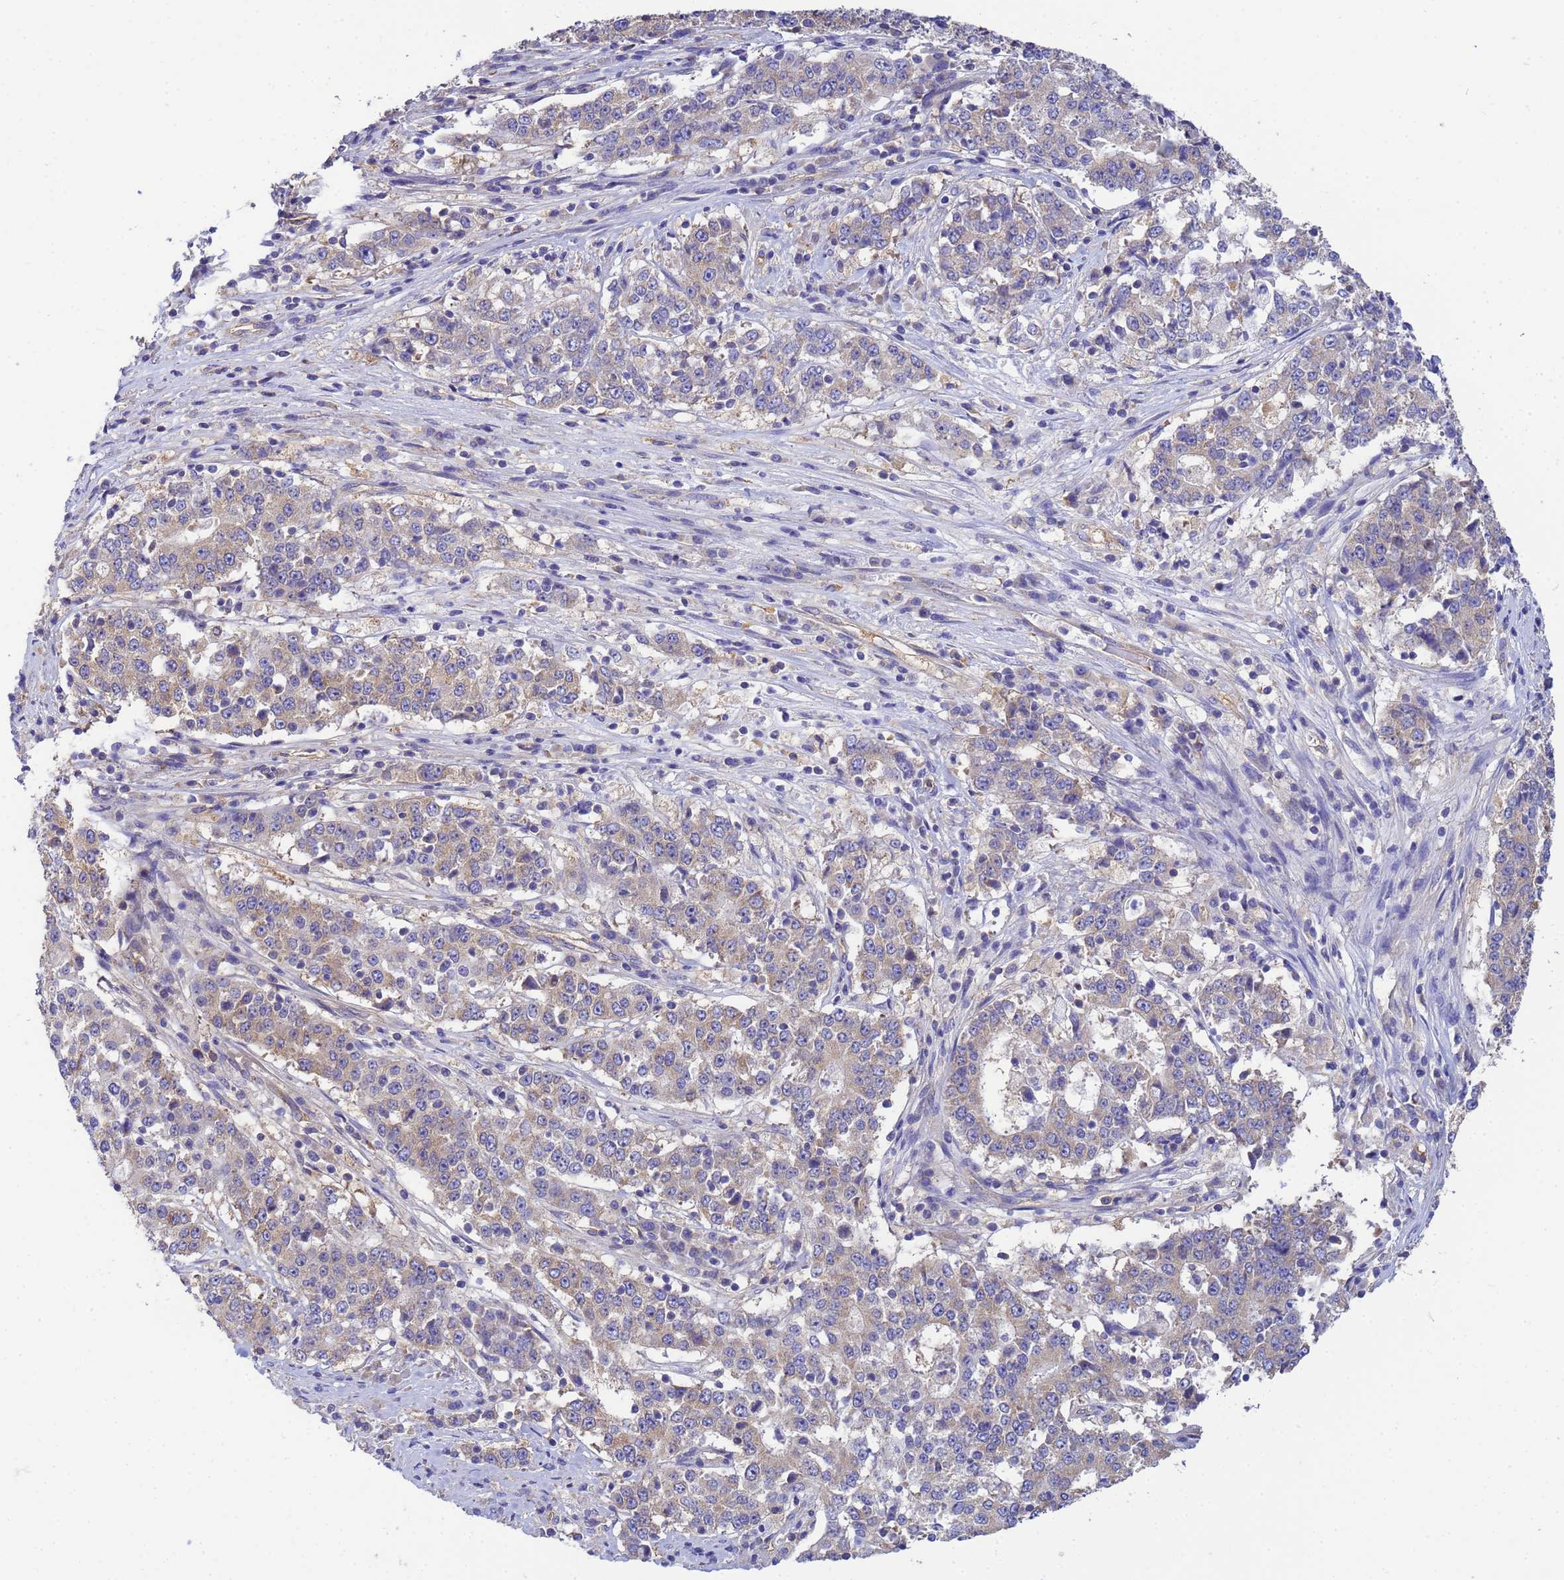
{"staining": {"intensity": "weak", "quantity": "<25%", "location": "cytoplasmic/membranous"}, "tissue": "stomach cancer", "cell_type": "Tumor cells", "image_type": "cancer", "snomed": [{"axis": "morphology", "description": "Adenocarcinoma, NOS"}, {"axis": "topography", "description": "Stomach"}], "caption": "The image exhibits no staining of tumor cells in stomach adenocarcinoma. (IHC, brightfield microscopy, high magnification).", "gene": "TUBB1", "patient": {"sex": "male", "age": 59}}